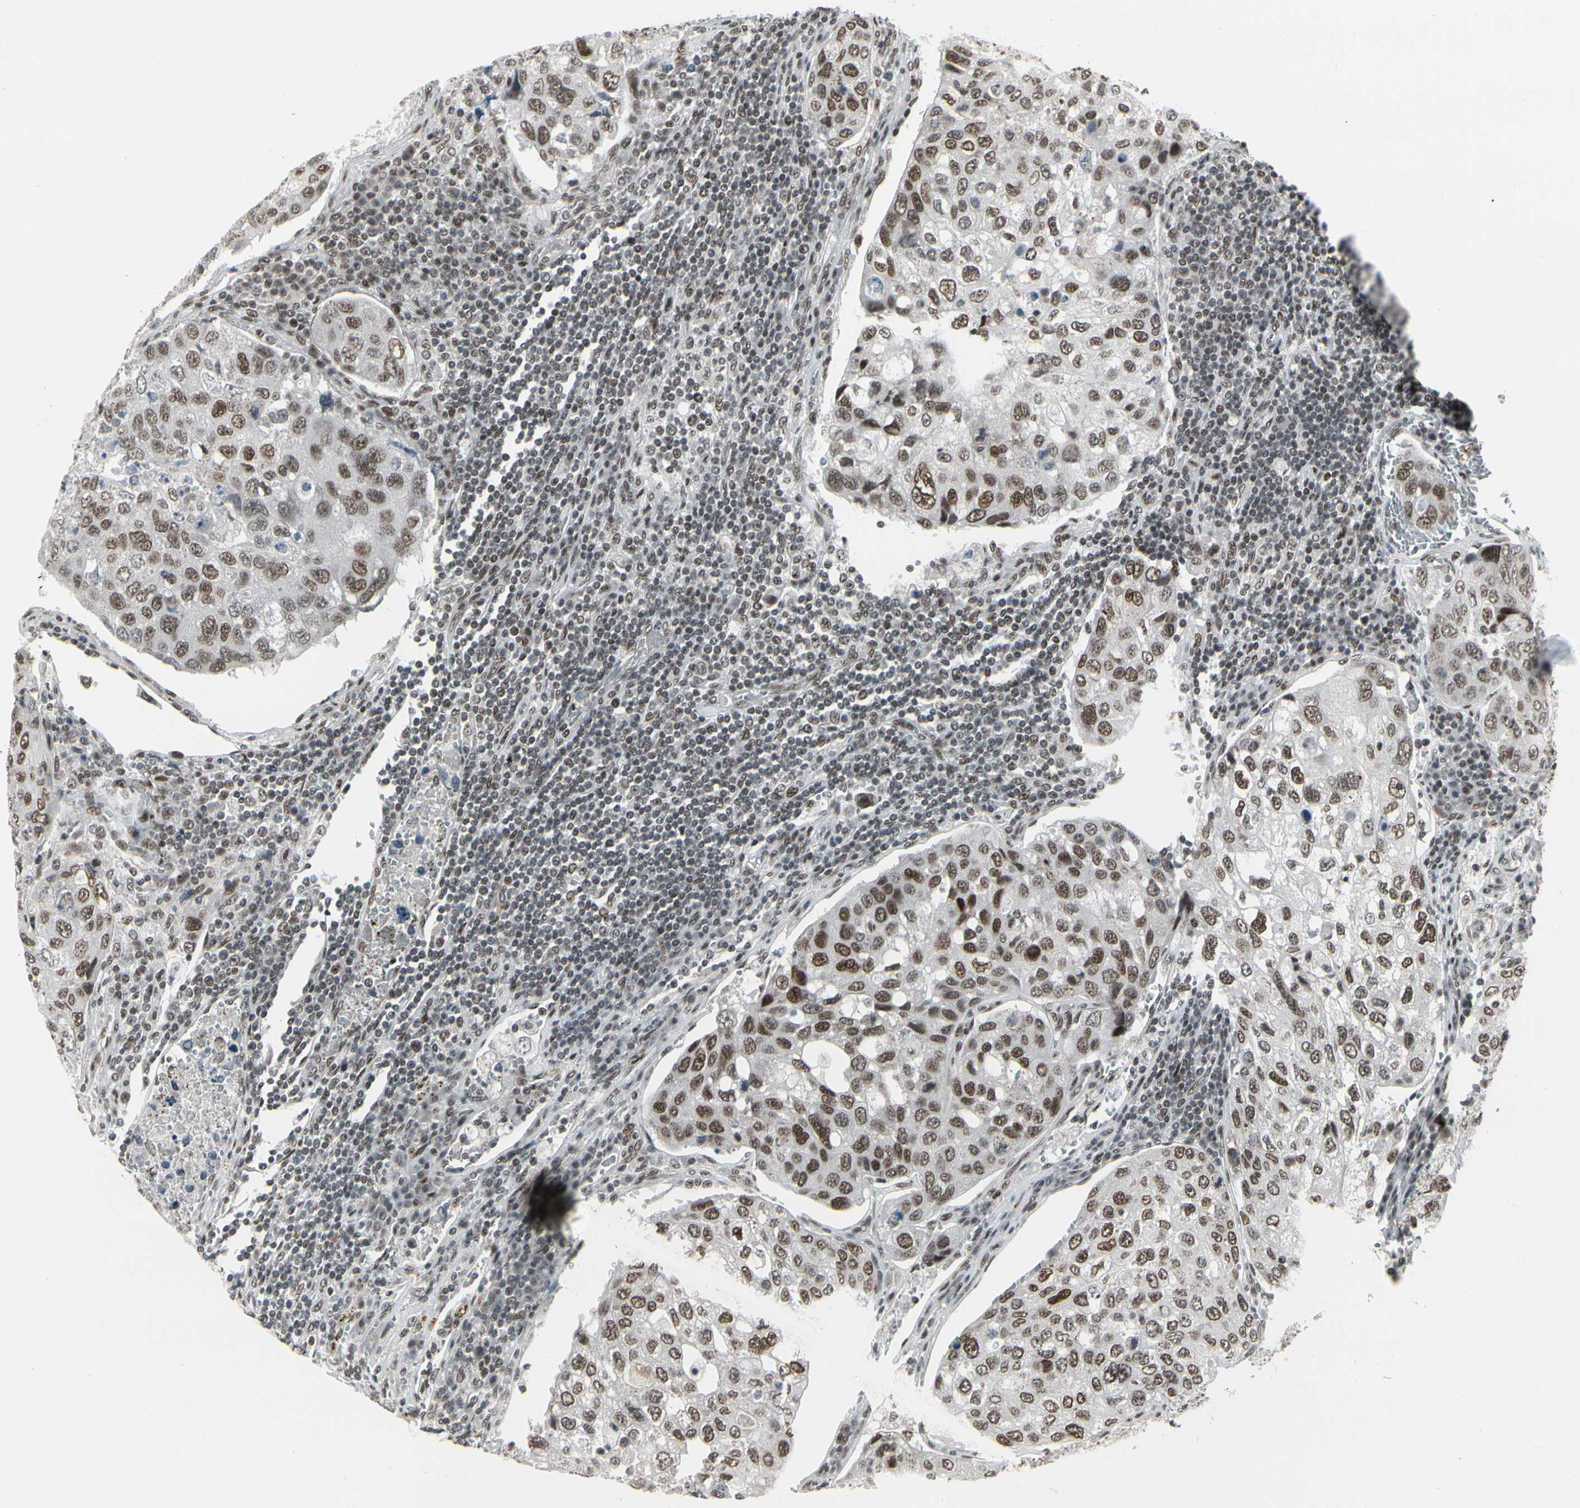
{"staining": {"intensity": "moderate", "quantity": ">75%", "location": "nuclear"}, "tissue": "urothelial cancer", "cell_type": "Tumor cells", "image_type": "cancer", "snomed": [{"axis": "morphology", "description": "Urothelial carcinoma, High grade"}, {"axis": "topography", "description": "Lymph node"}, {"axis": "topography", "description": "Urinary bladder"}], "caption": "About >75% of tumor cells in human high-grade urothelial carcinoma demonstrate moderate nuclear protein positivity as visualized by brown immunohistochemical staining.", "gene": "HMG20A", "patient": {"sex": "male", "age": 51}}